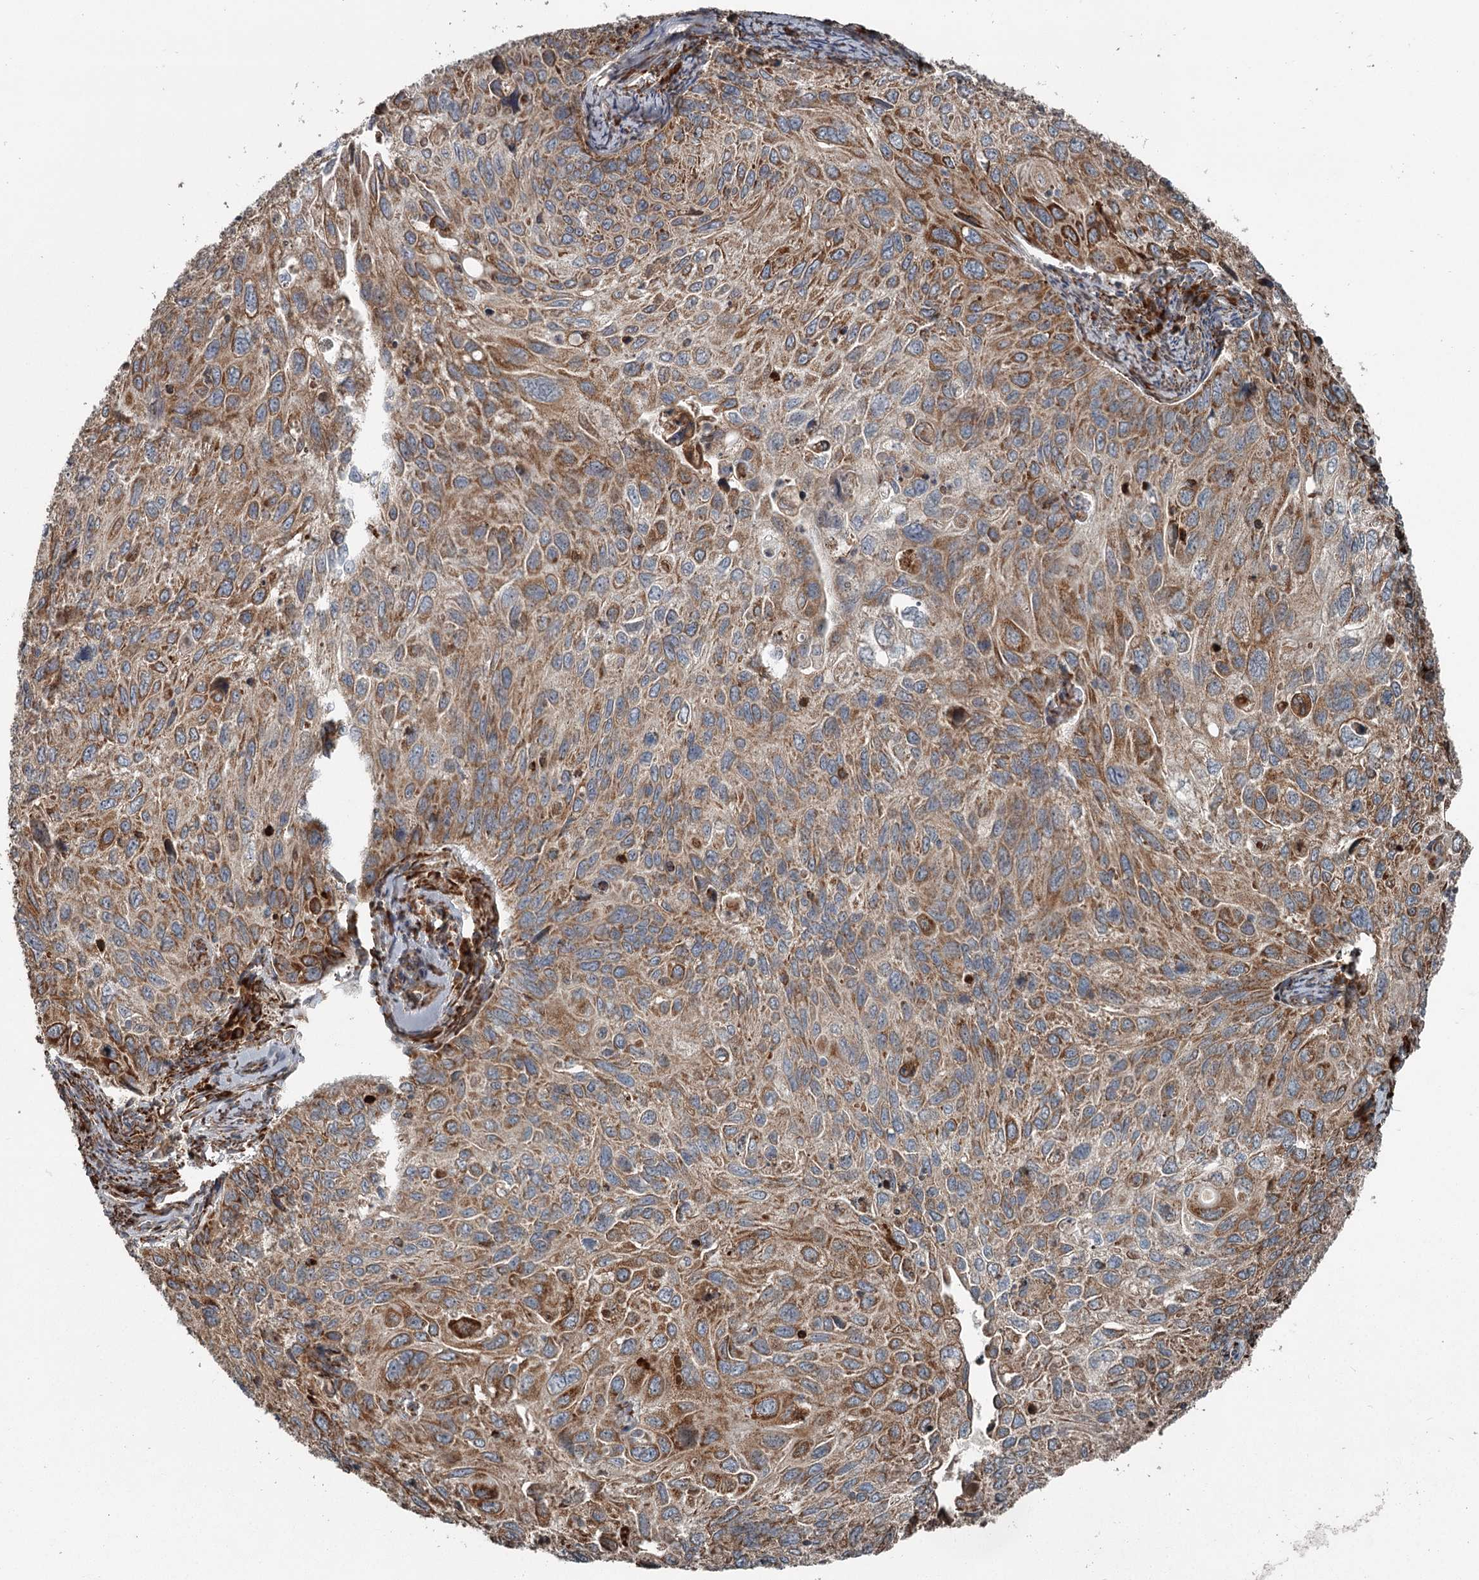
{"staining": {"intensity": "moderate", "quantity": ">75%", "location": "cytoplasmic/membranous"}, "tissue": "cervical cancer", "cell_type": "Tumor cells", "image_type": "cancer", "snomed": [{"axis": "morphology", "description": "Squamous cell carcinoma, NOS"}, {"axis": "topography", "description": "Cervix"}], "caption": "This micrograph exhibits immunohistochemistry staining of human squamous cell carcinoma (cervical), with medium moderate cytoplasmic/membranous staining in approximately >75% of tumor cells.", "gene": "RASSF8", "patient": {"sex": "female", "age": 70}}